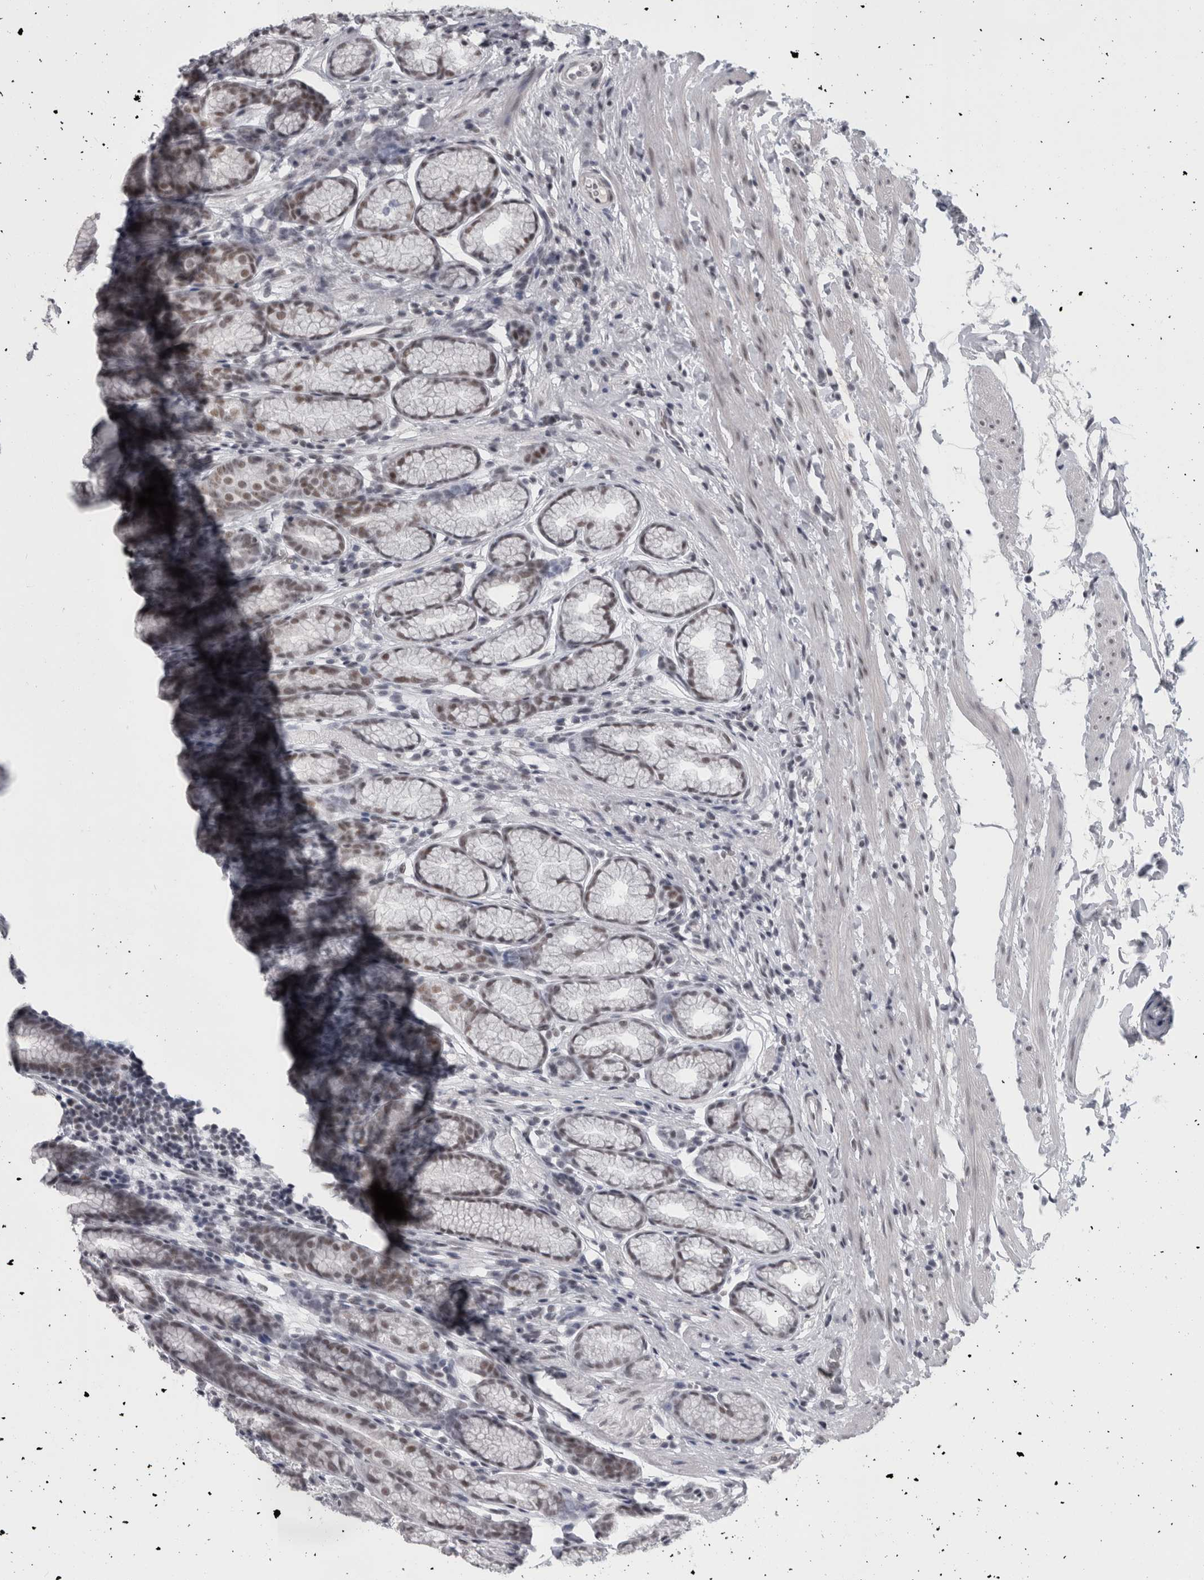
{"staining": {"intensity": "moderate", "quantity": "<25%", "location": "nuclear"}, "tissue": "stomach", "cell_type": "Glandular cells", "image_type": "normal", "snomed": [{"axis": "morphology", "description": "Normal tissue, NOS"}, {"axis": "topography", "description": "Stomach"}], "caption": "Normal stomach demonstrates moderate nuclear staining in approximately <25% of glandular cells.", "gene": "ARID4B", "patient": {"sex": "male", "age": 42}}